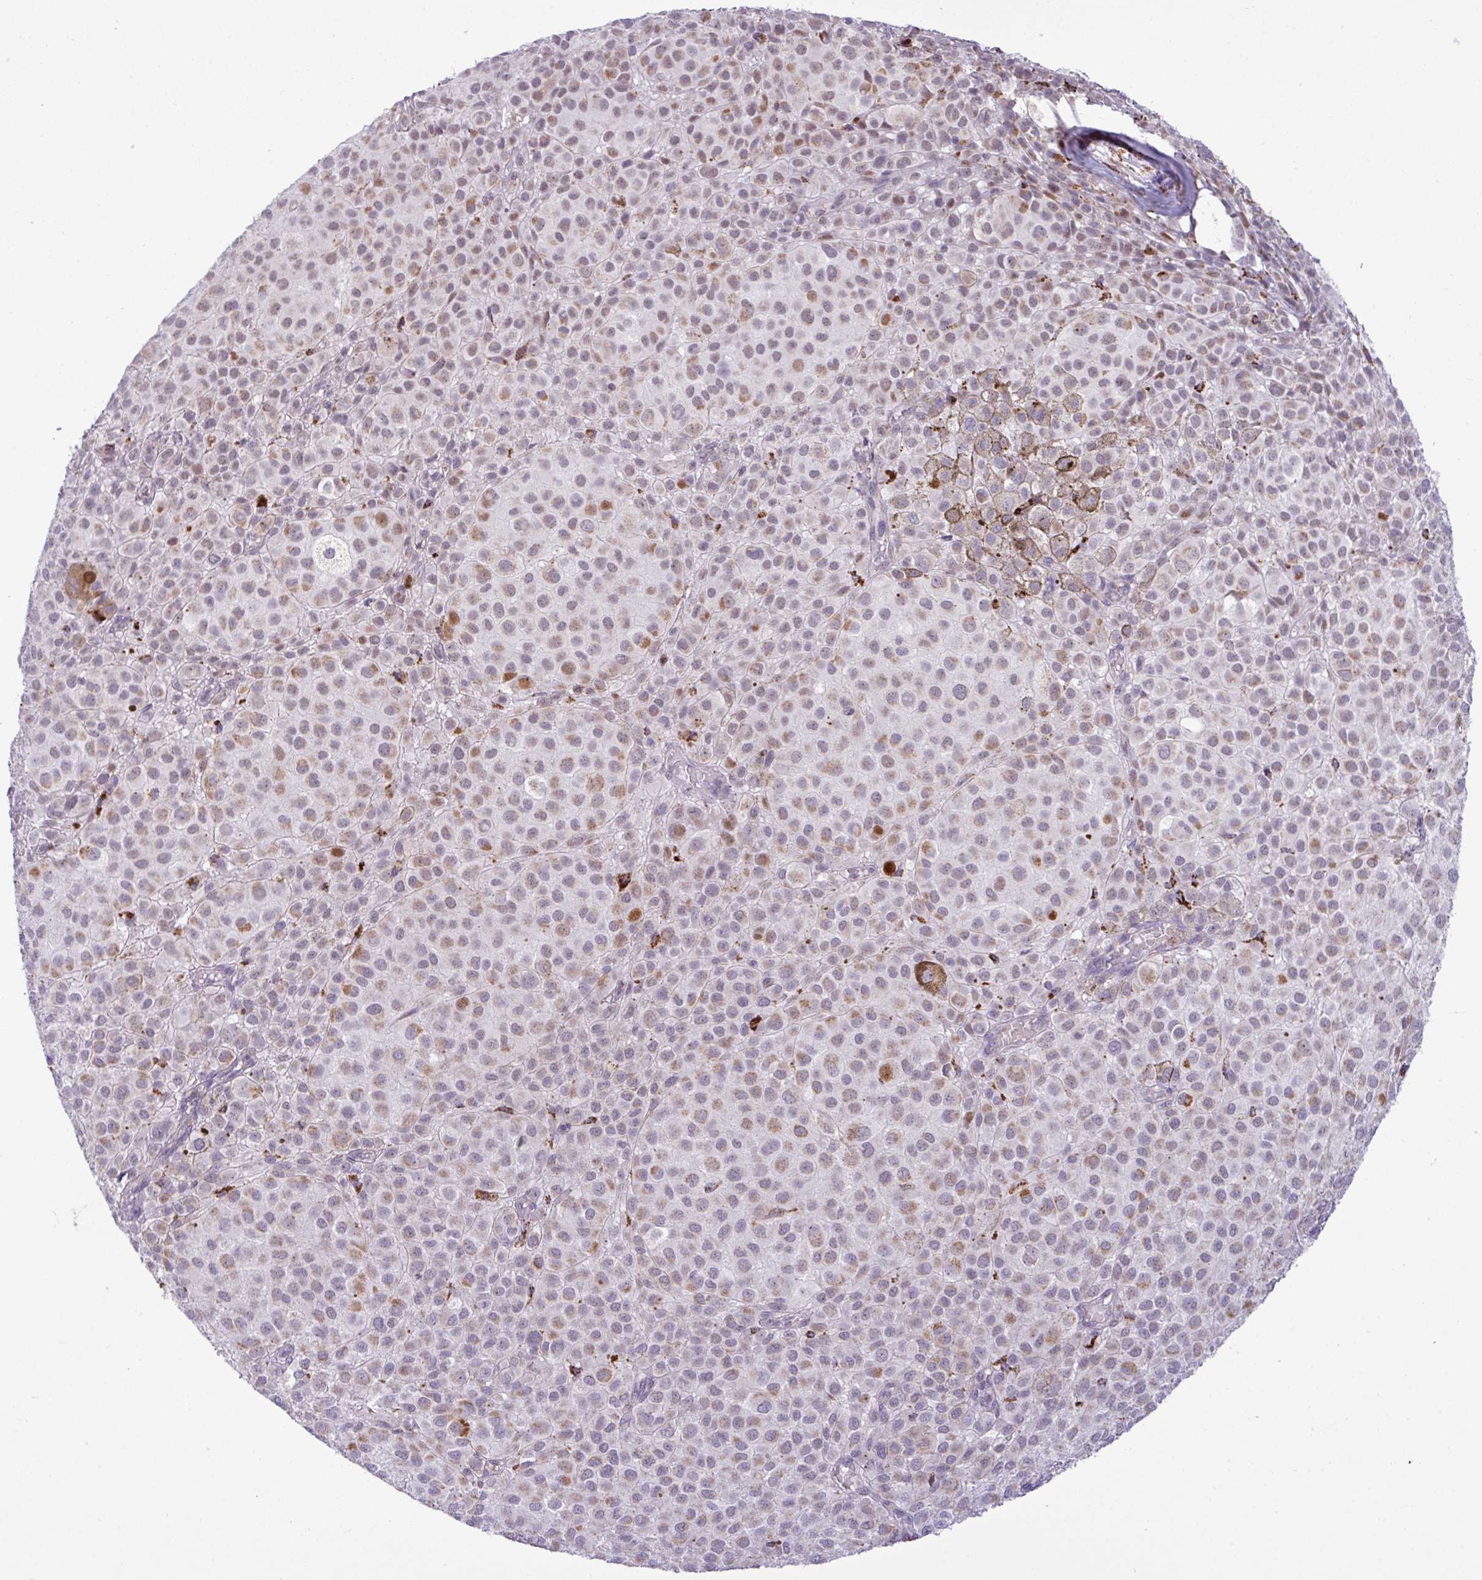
{"staining": {"intensity": "weak", "quantity": "25%-75%", "location": "cytoplasmic/membranous"}, "tissue": "melanoma", "cell_type": "Tumor cells", "image_type": "cancer", "snomed": [{"axis": "morphology", "description": "Malignant melanoma, NOS"}, {"axis": "topography", "description": "Skin"}], "caption": "Immunohistochemistry (IHC) of human melanoma demonstrates low levels of weak cytoplasmic/membranous staining in about 25%-75% of tumor cells. The protein is stained brown, and the nuclei are stained in blue (DAB (3,3'-diaminobenzidine) IHC with brightfield microscopy, high magnification).", "gene": "SGPP1", "patient": {"sex": "male", "age": 64}}